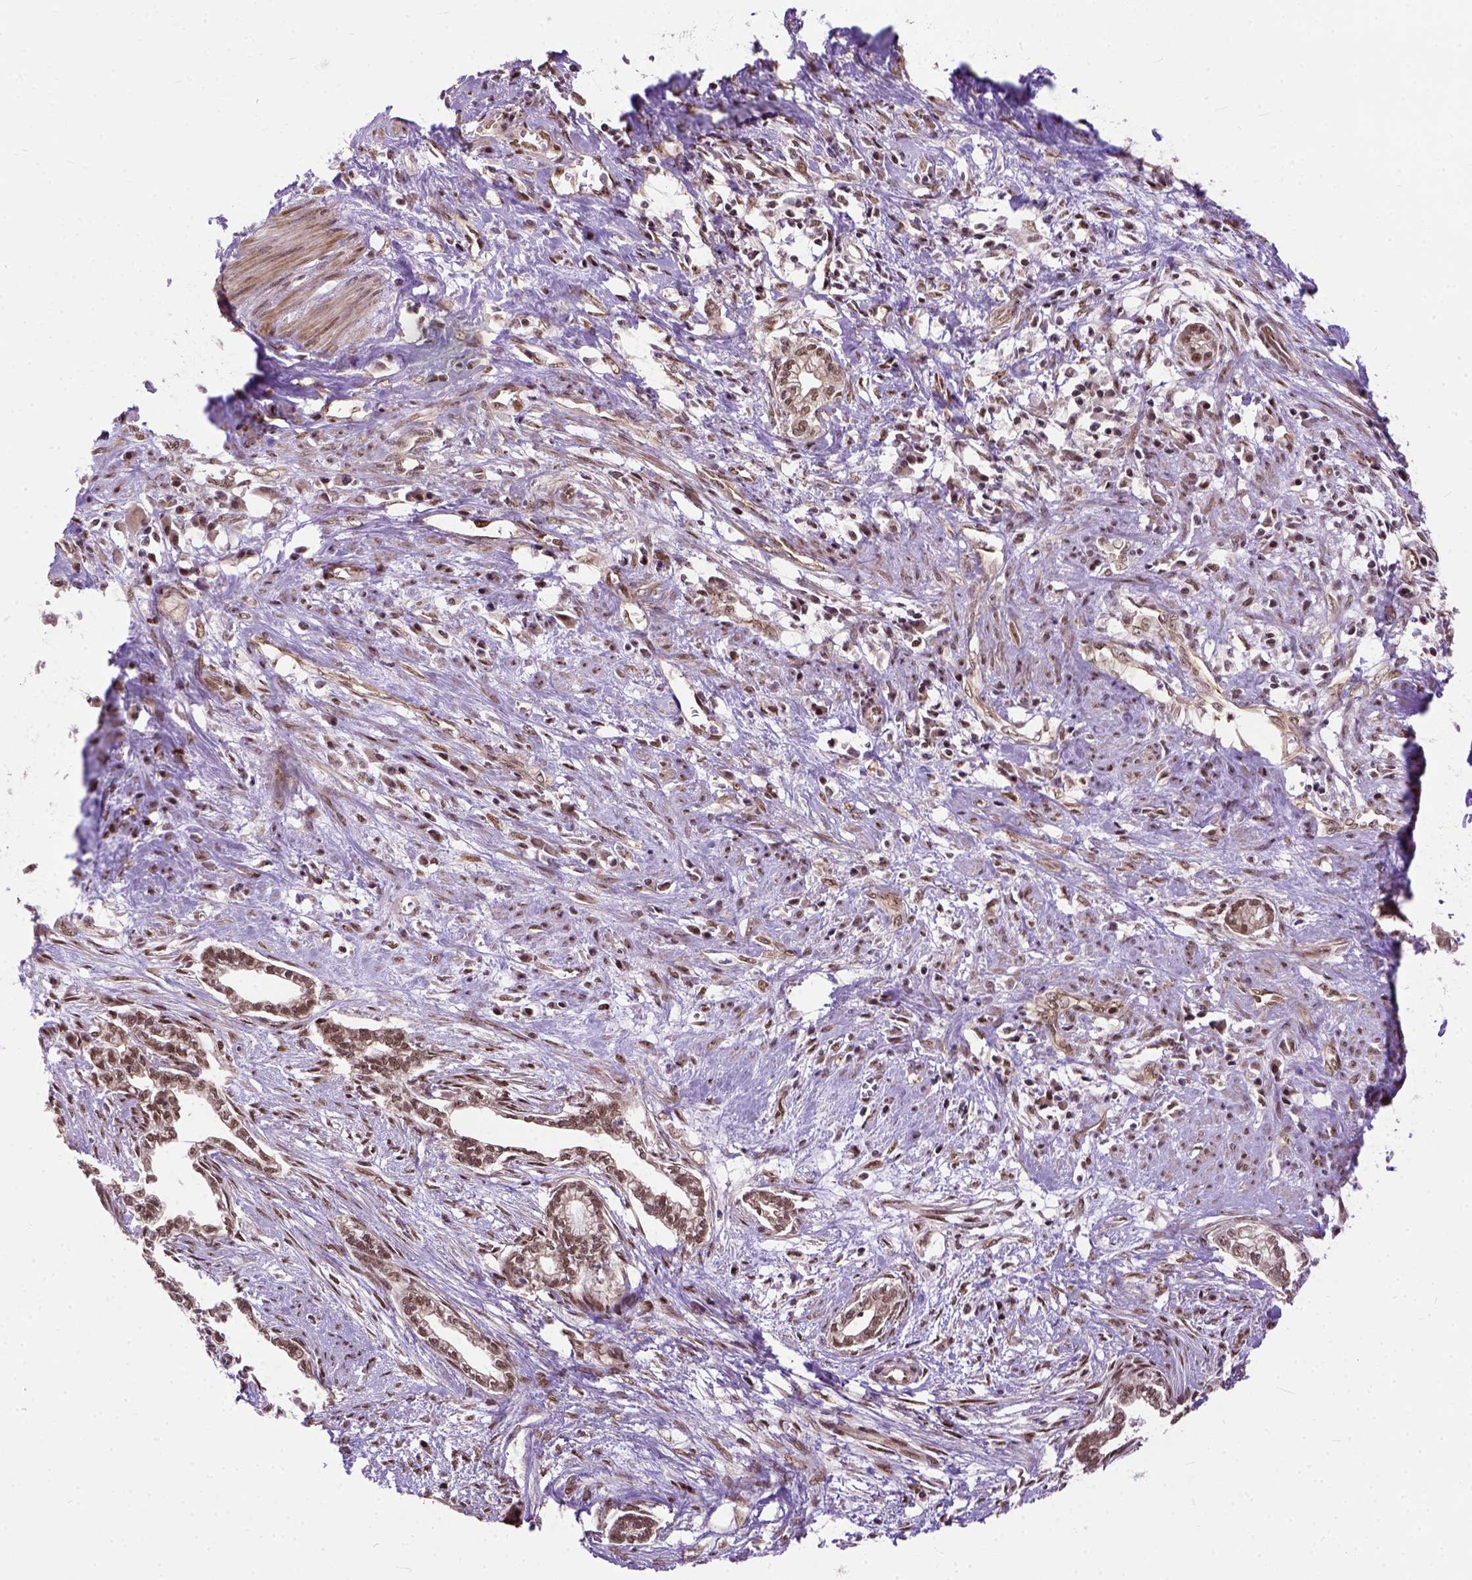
{"staining": {"intensity": "moderate", "quantity": ">75%", "location": "nuclear"}, "tissue": "cervical cancer", "cell_type": "Tumor cells", "image_type": "cancer", "snomed": [{"axis": "morphology", "description": "Adenocarcinoma, NOS"}, {"axis": "topography", "description": "Cervix"}], "caption": "A brown stain shows moderate nuclear positivity of a protein in adenocarcinoma (cervical) tumor cells.", "gene": "ZNF630", "patient": {"sex": "female", "age": 62}}